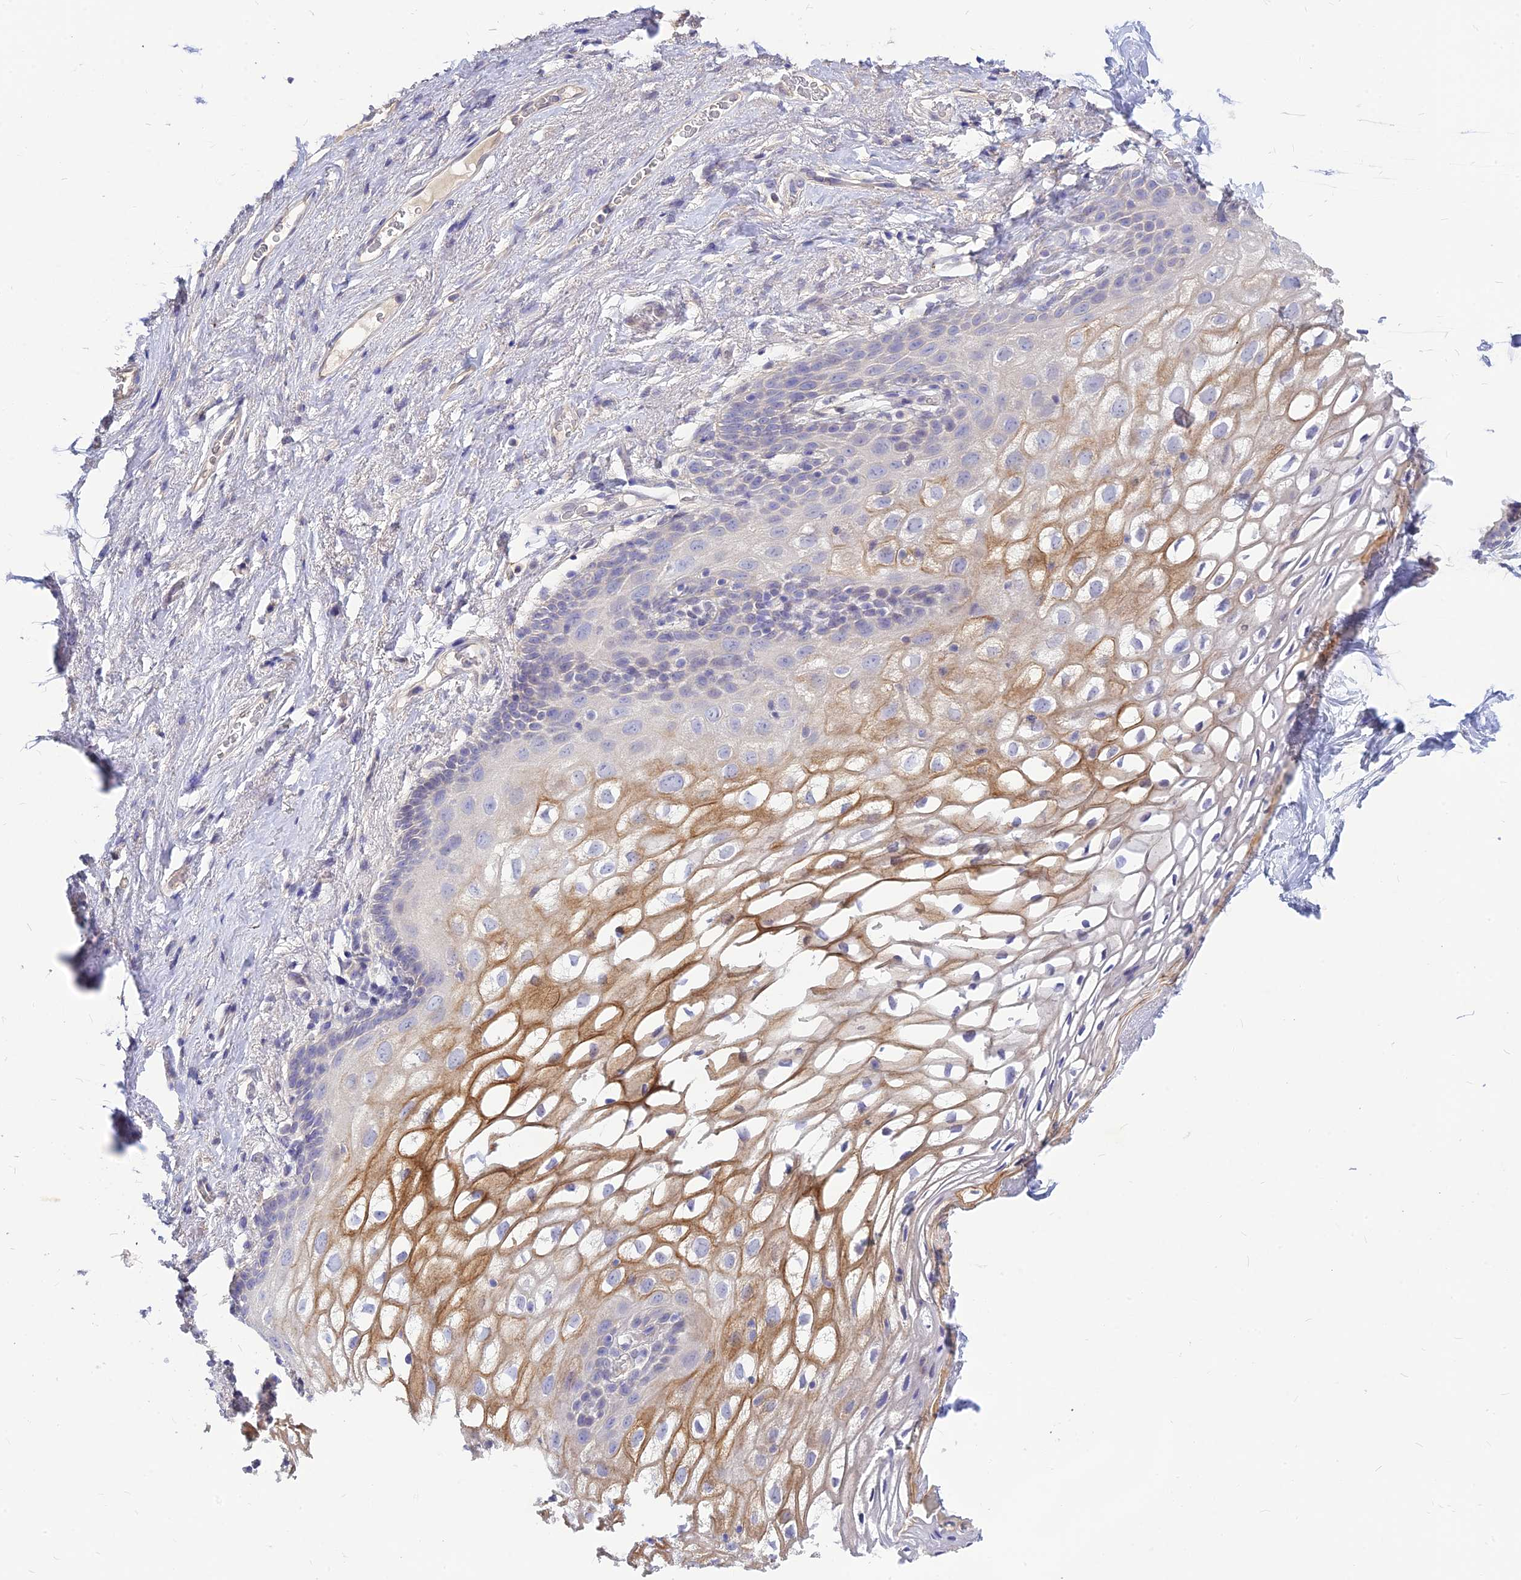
{"staining": {"intensity": "moderate", "quantity": "<25%", "location": "cytoplasmic/membranous"}, "tissue": "vagina", "cell_type": "Squamous epithelial cells", "image_type": "normal", "snomed": [{"axis": "morphology", "description": "Normal tissue, NOS"}, {"axis": "topography", "description": "Vagina"}, {"axis": "topography", "description": "Peripheral nerve tissue"}], "caption": "A photomicrograph showing moderate cytoplasmic/membranous expression in about <25% of squamous epithelial cells in normal vagina, as visualized by brown immunohistochemical staining.", "gene": "CZIB", "patient": {"sex": "female", "age": 71}}